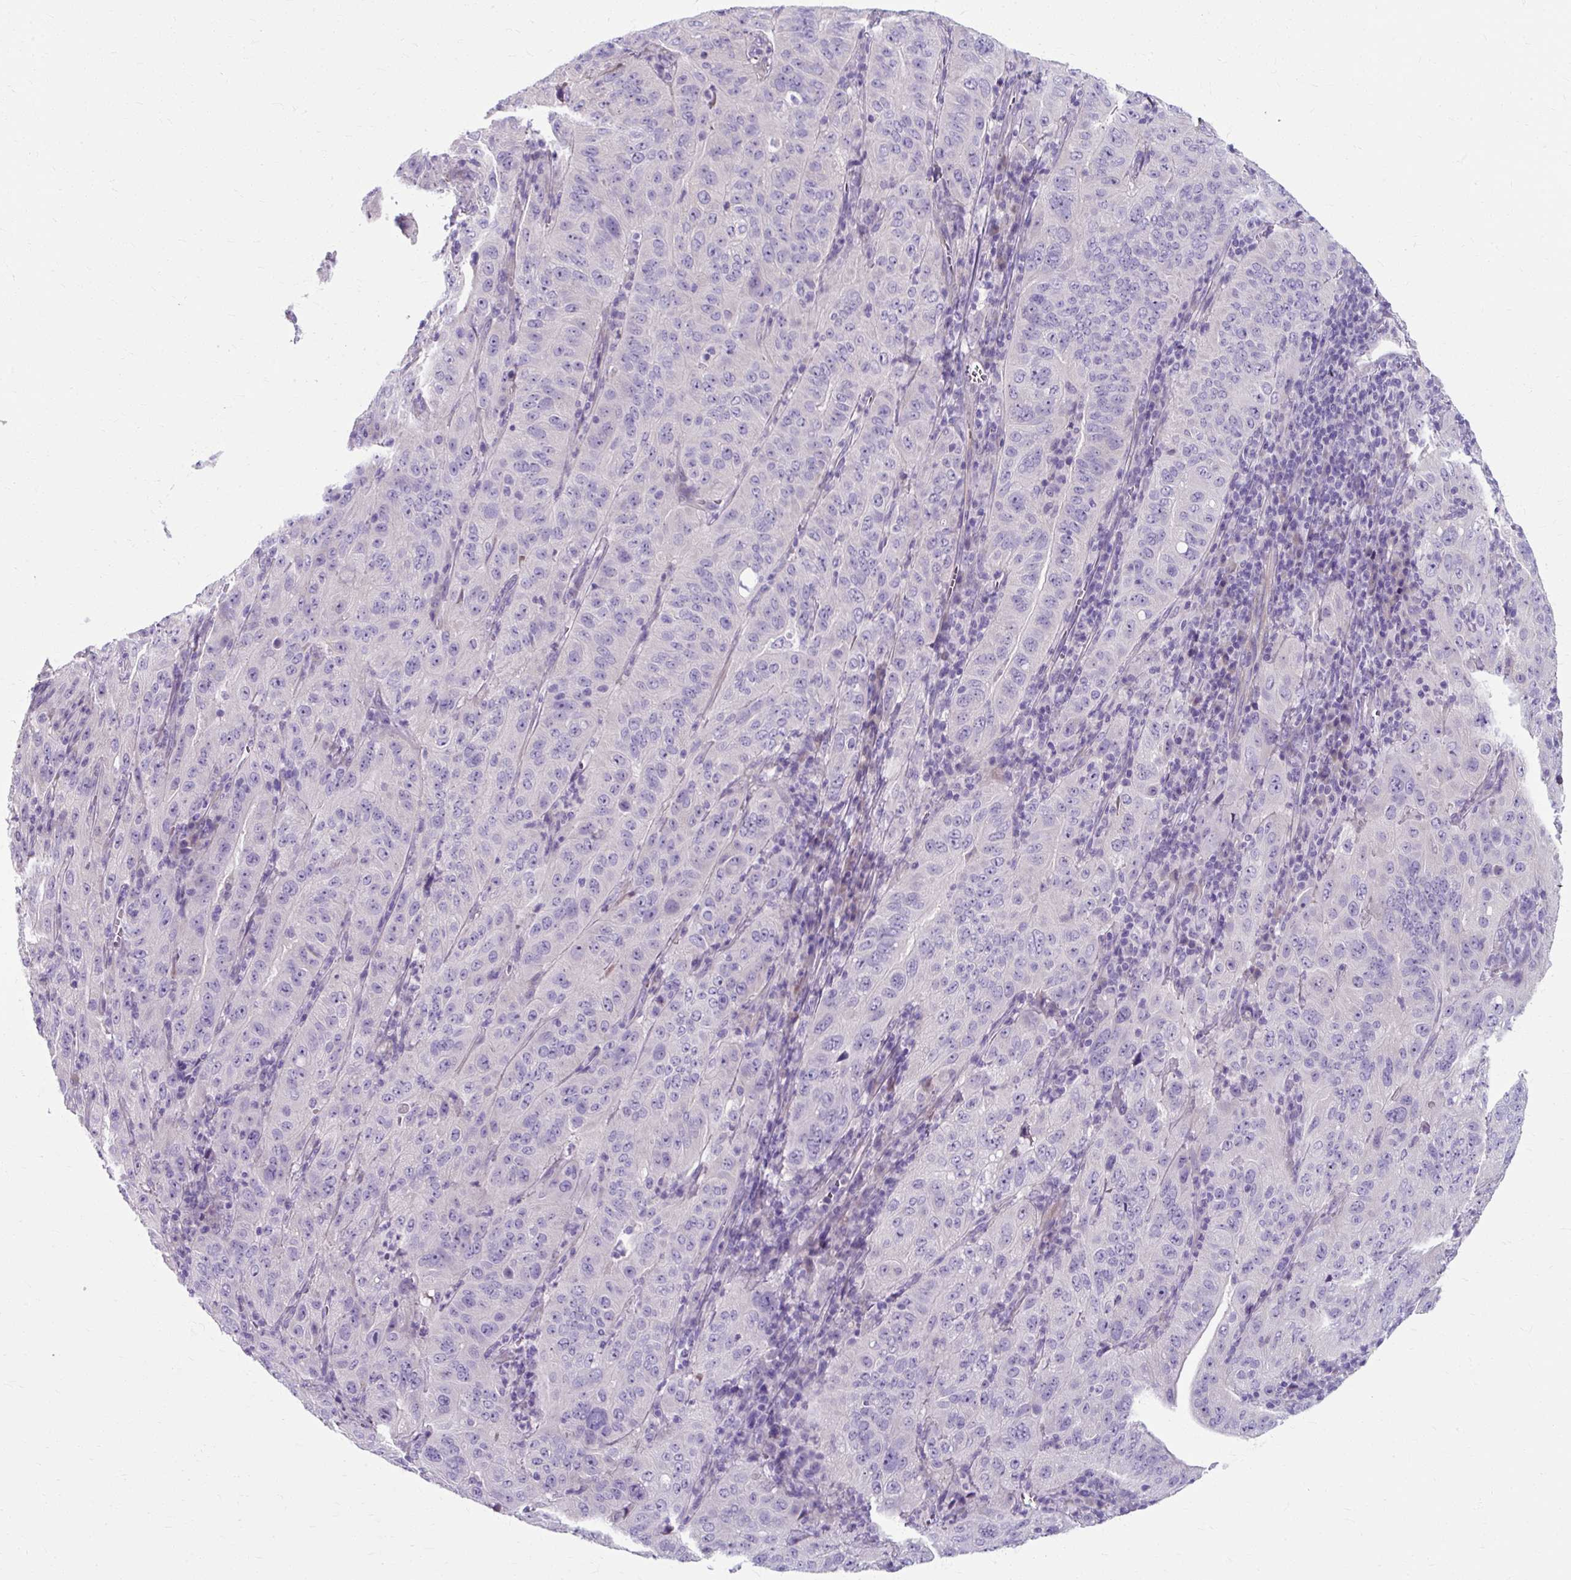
{"staining": {"intensity": "negative", "quantity": "none", "location": "none"}, "tissue": "pancreatic cancer", "cell_type": "Tumor cells", "image_type": "cancer", "snomed": [{"axis": "morphology", "description": "Adenocarcinoma, NOS"}, {"axis": "topography", "description": "Pancreas"}], "caption": "Tumor cells show no significant positivity in pancreatic cancer (adenocarcinoma). The staining is performed using DAB brown chromogen with nuclei counter-stained in using hematoxylin.", "gene": "ZNF555", "patient": {"sex": "male", "age": 63}}